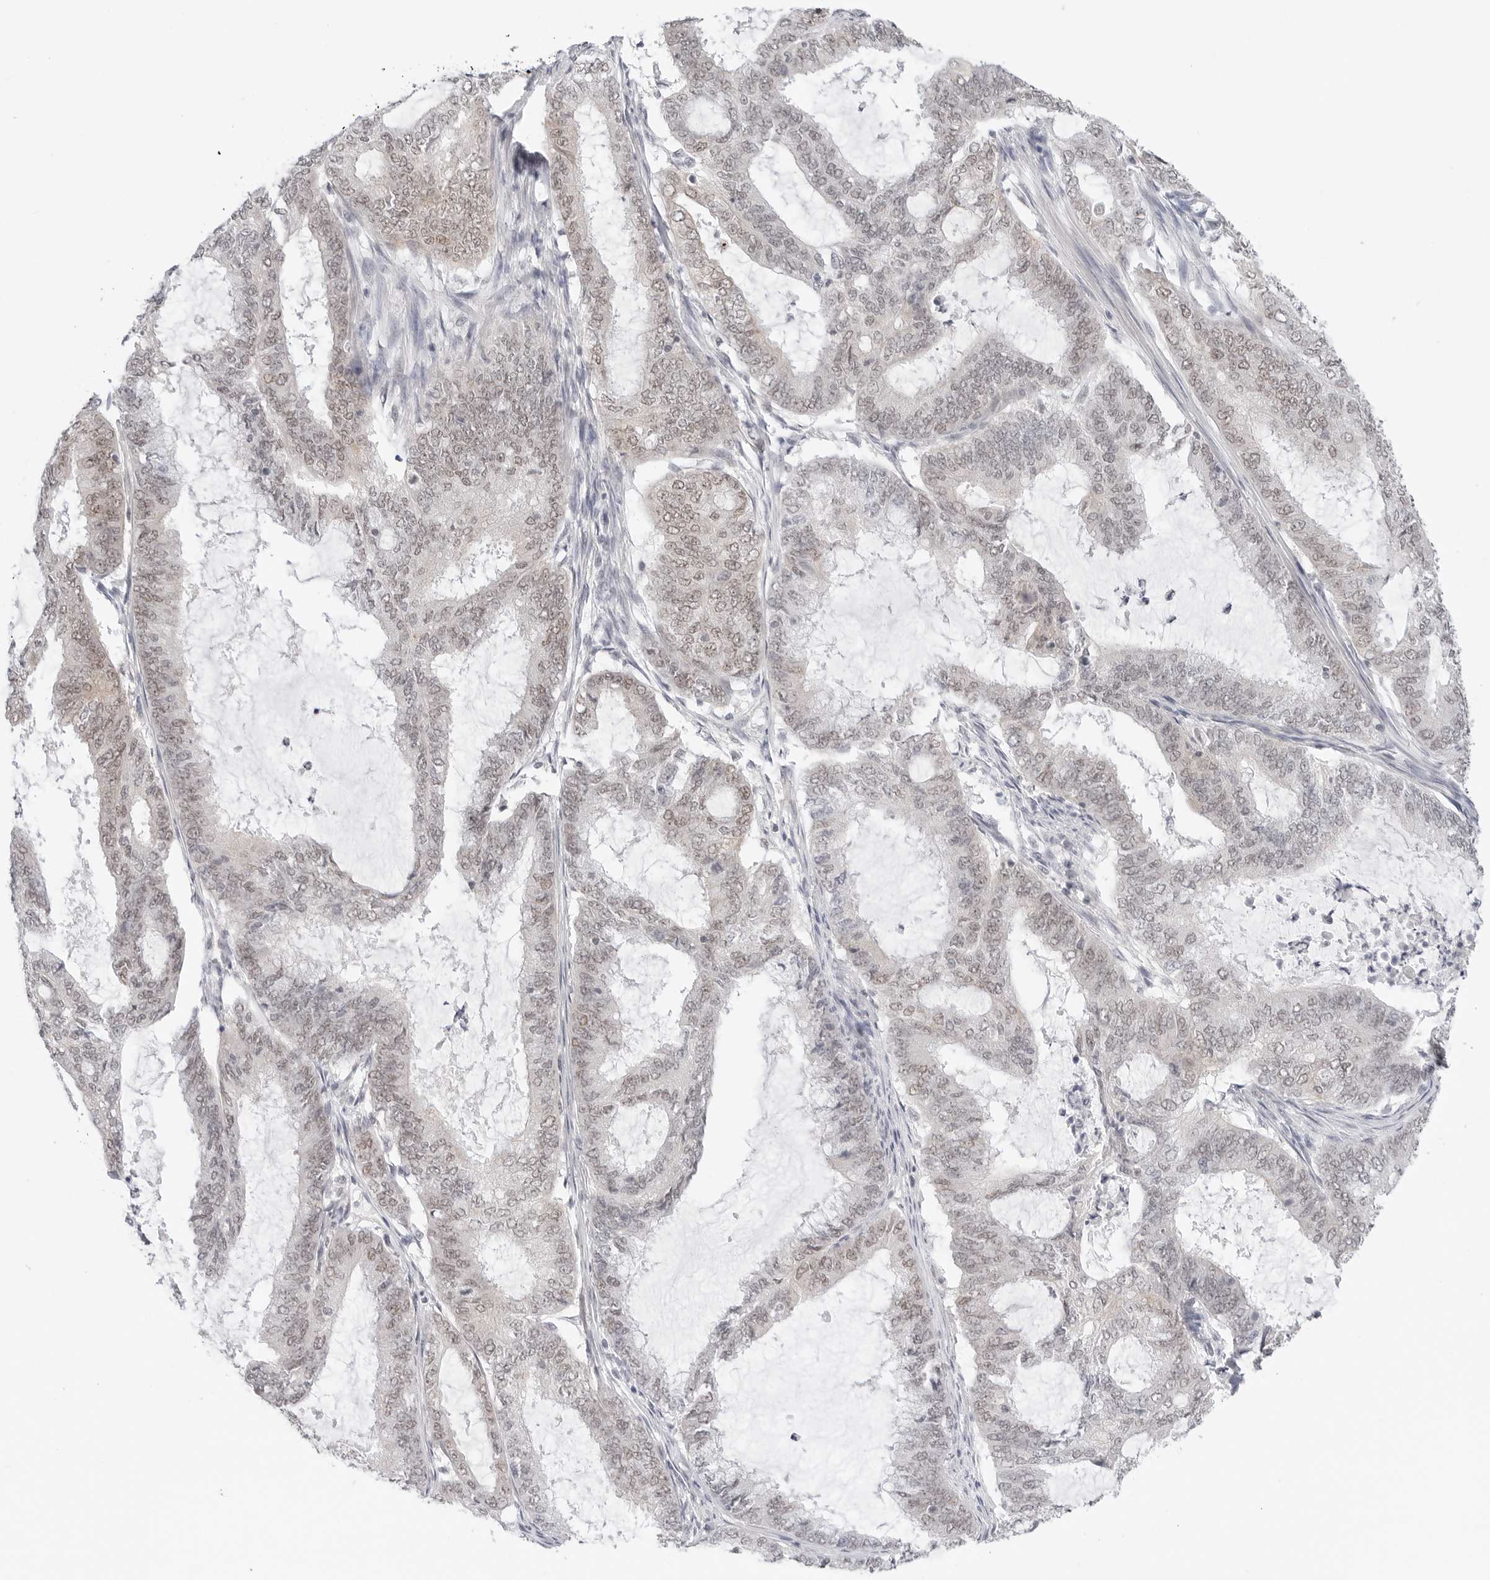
{"staining": {"intensity": "weak", "quantity": "25%-75%", "location": "nuclear"}, "tissue": "endometrial cancer", "cell_type": "Tumor cells", "image_type": "cancer", "snomed": [{"axis": "morphology", "description": "Adenocarcinoma, NOS"}, {"axis": "topography", "description": "Endometrium"}], "caption": "About 25%-75% of tumor cells in endometrial adenocarcinoma exhibit weak nuclear protein expression as visualized by brown immunohistochemical staining.", "gene": "TSEN2", "patient": {"sex": "female", "age": 51}}